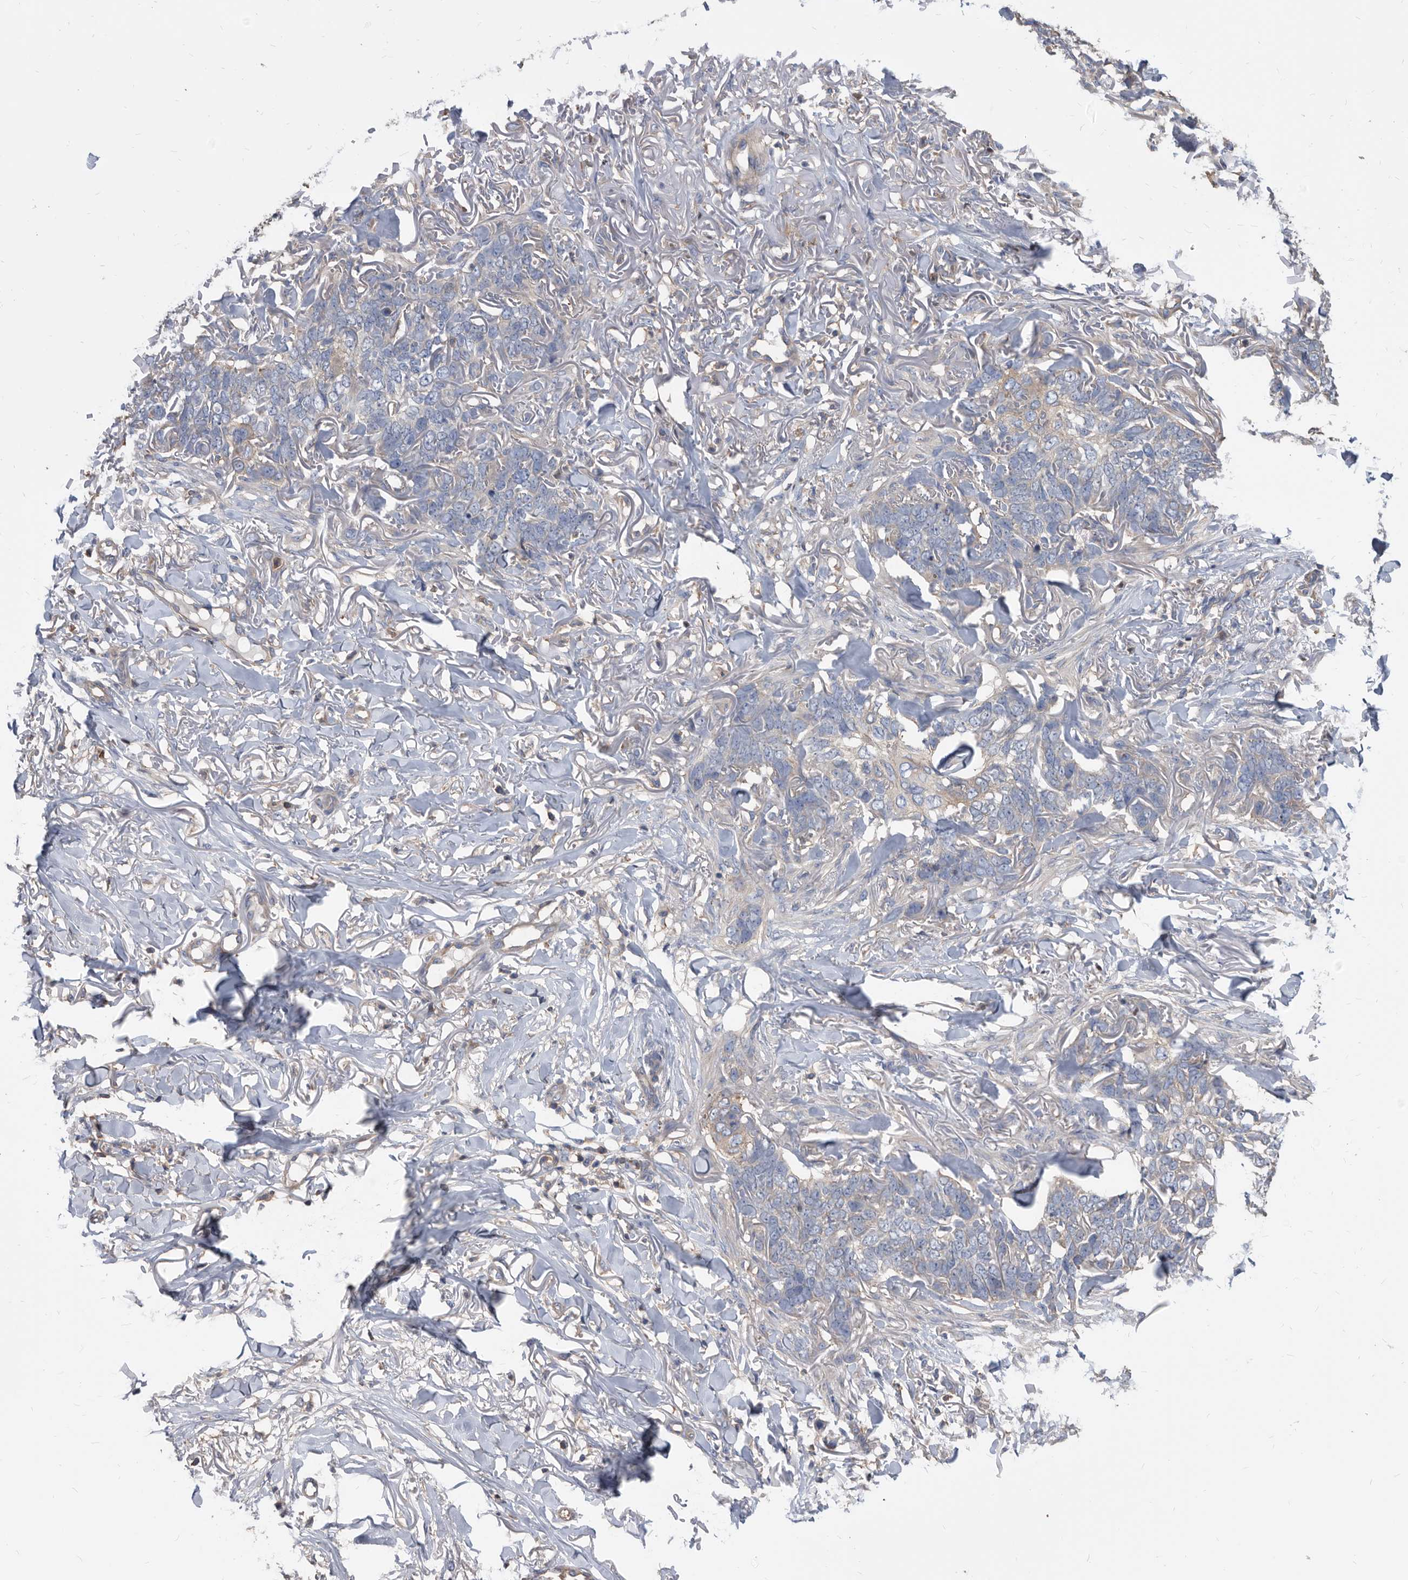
{"staining": {"intensity": "negative", "quantity": "none", "location": "none"}, "tissue": "skin cancer", "cell_type": "Tumor cells", "image_type": "cancer", "snomed": [{"axis": "morphology", "description": "Normal tissue, NOS"}, {"axis": "morphology", "description": "Basal cell carcinoma"}, {"axis": "topography", "description": "Skin"}], "caption": "An image of skin basal cell carcinoma stained for a protein demonstrates no brown staining in tumor cells.", "gene": "APEH", "patient": {"sex": "male", "age": 77}}